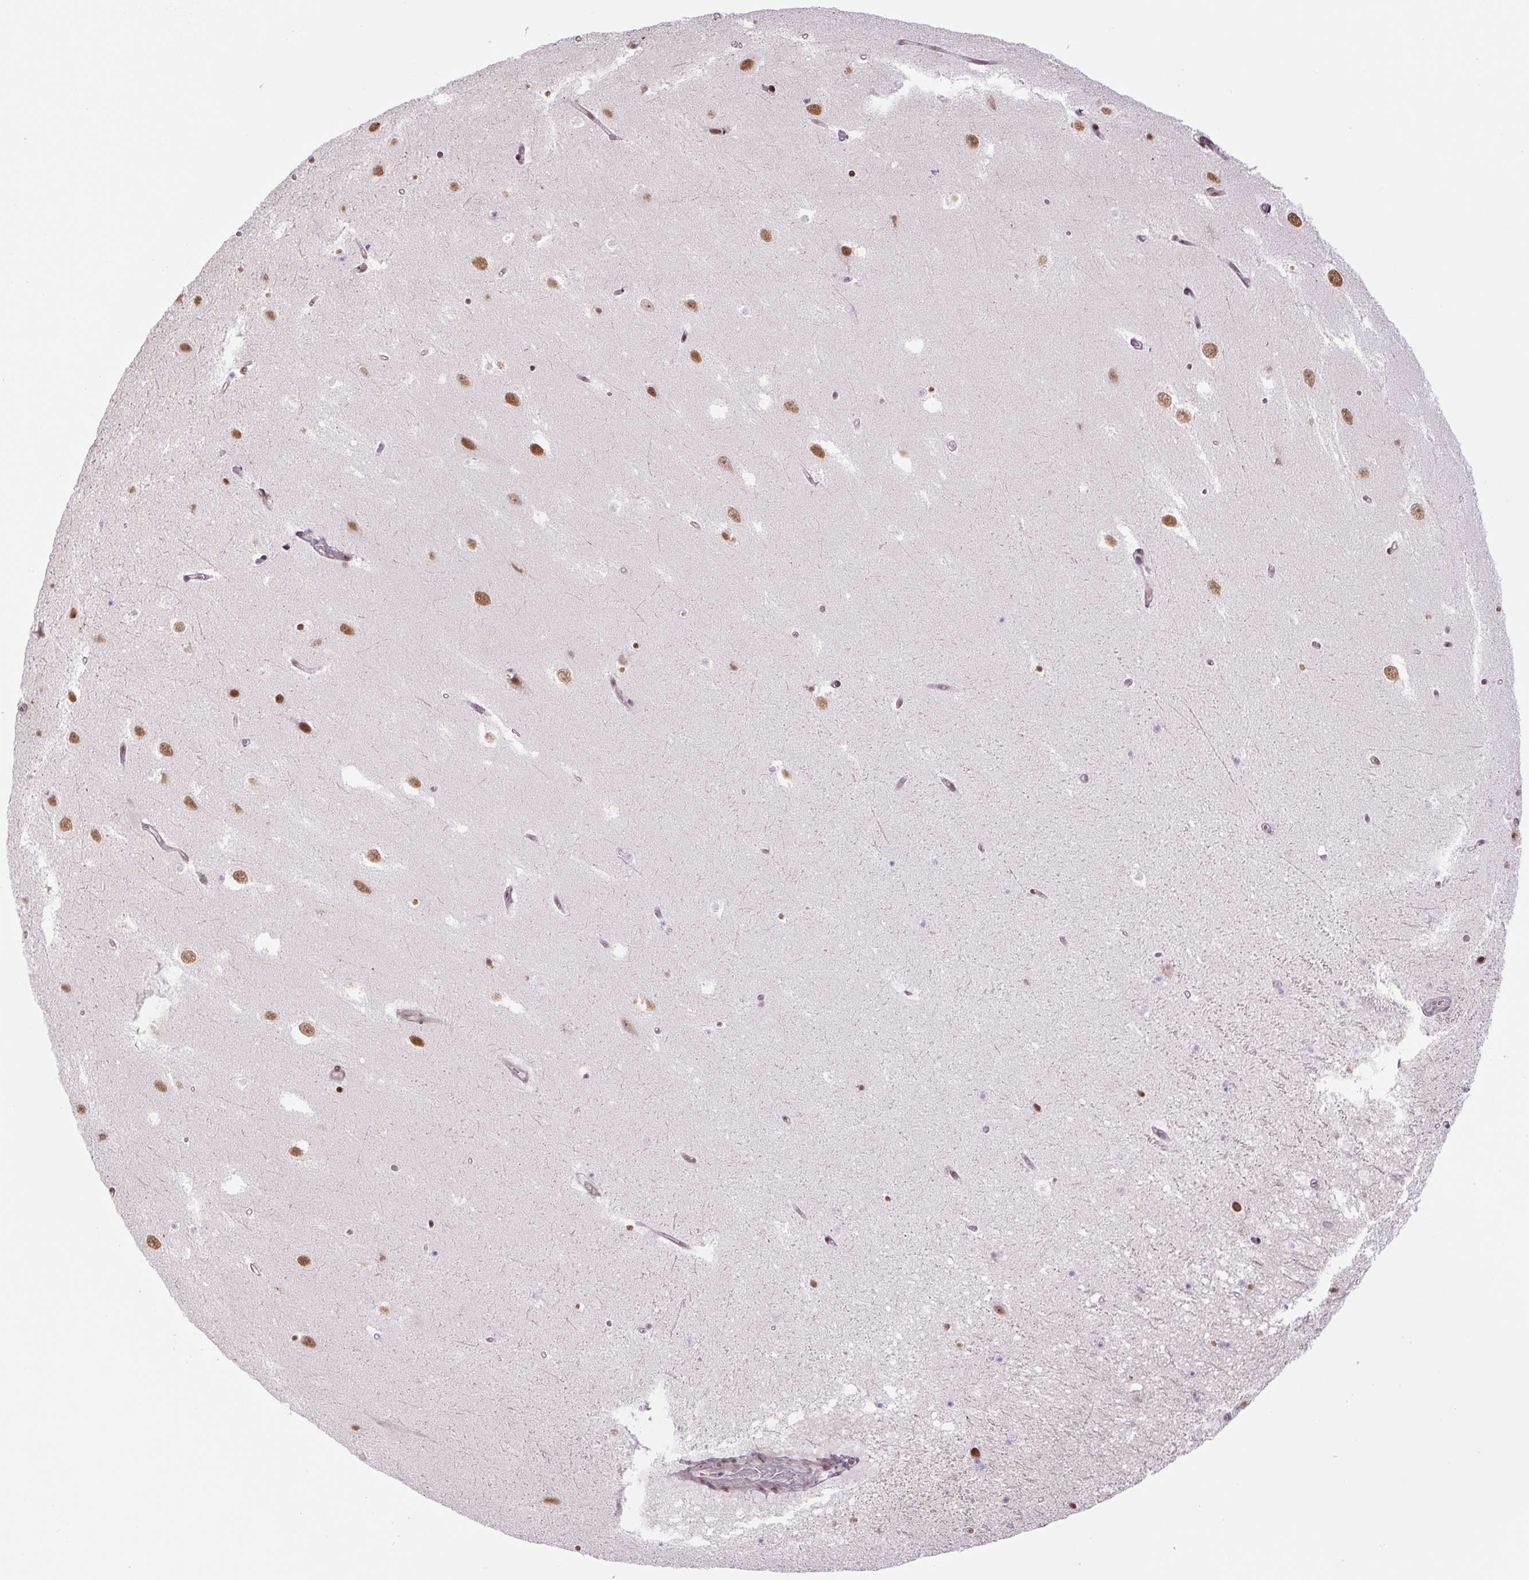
{"staining": {"intensity": "moderate", "quantity": "<25%", "location": "nuclear"}, "tissue": "hippocampus", "cell_type": "Glial cells", "image_type": "normal", "snomed": [{"axis": "morphology", "description": "Normal tissue, NOS"}, {"axis": "topography", "description": "Hippocampus"}], "caption": "Hippocampus stained for a protein (brown) reveals moderate nuclear positive positivity in about <25% of glial cells.", "gene": "TCFL5", "patient": {"sex": "male", "age": 37}}